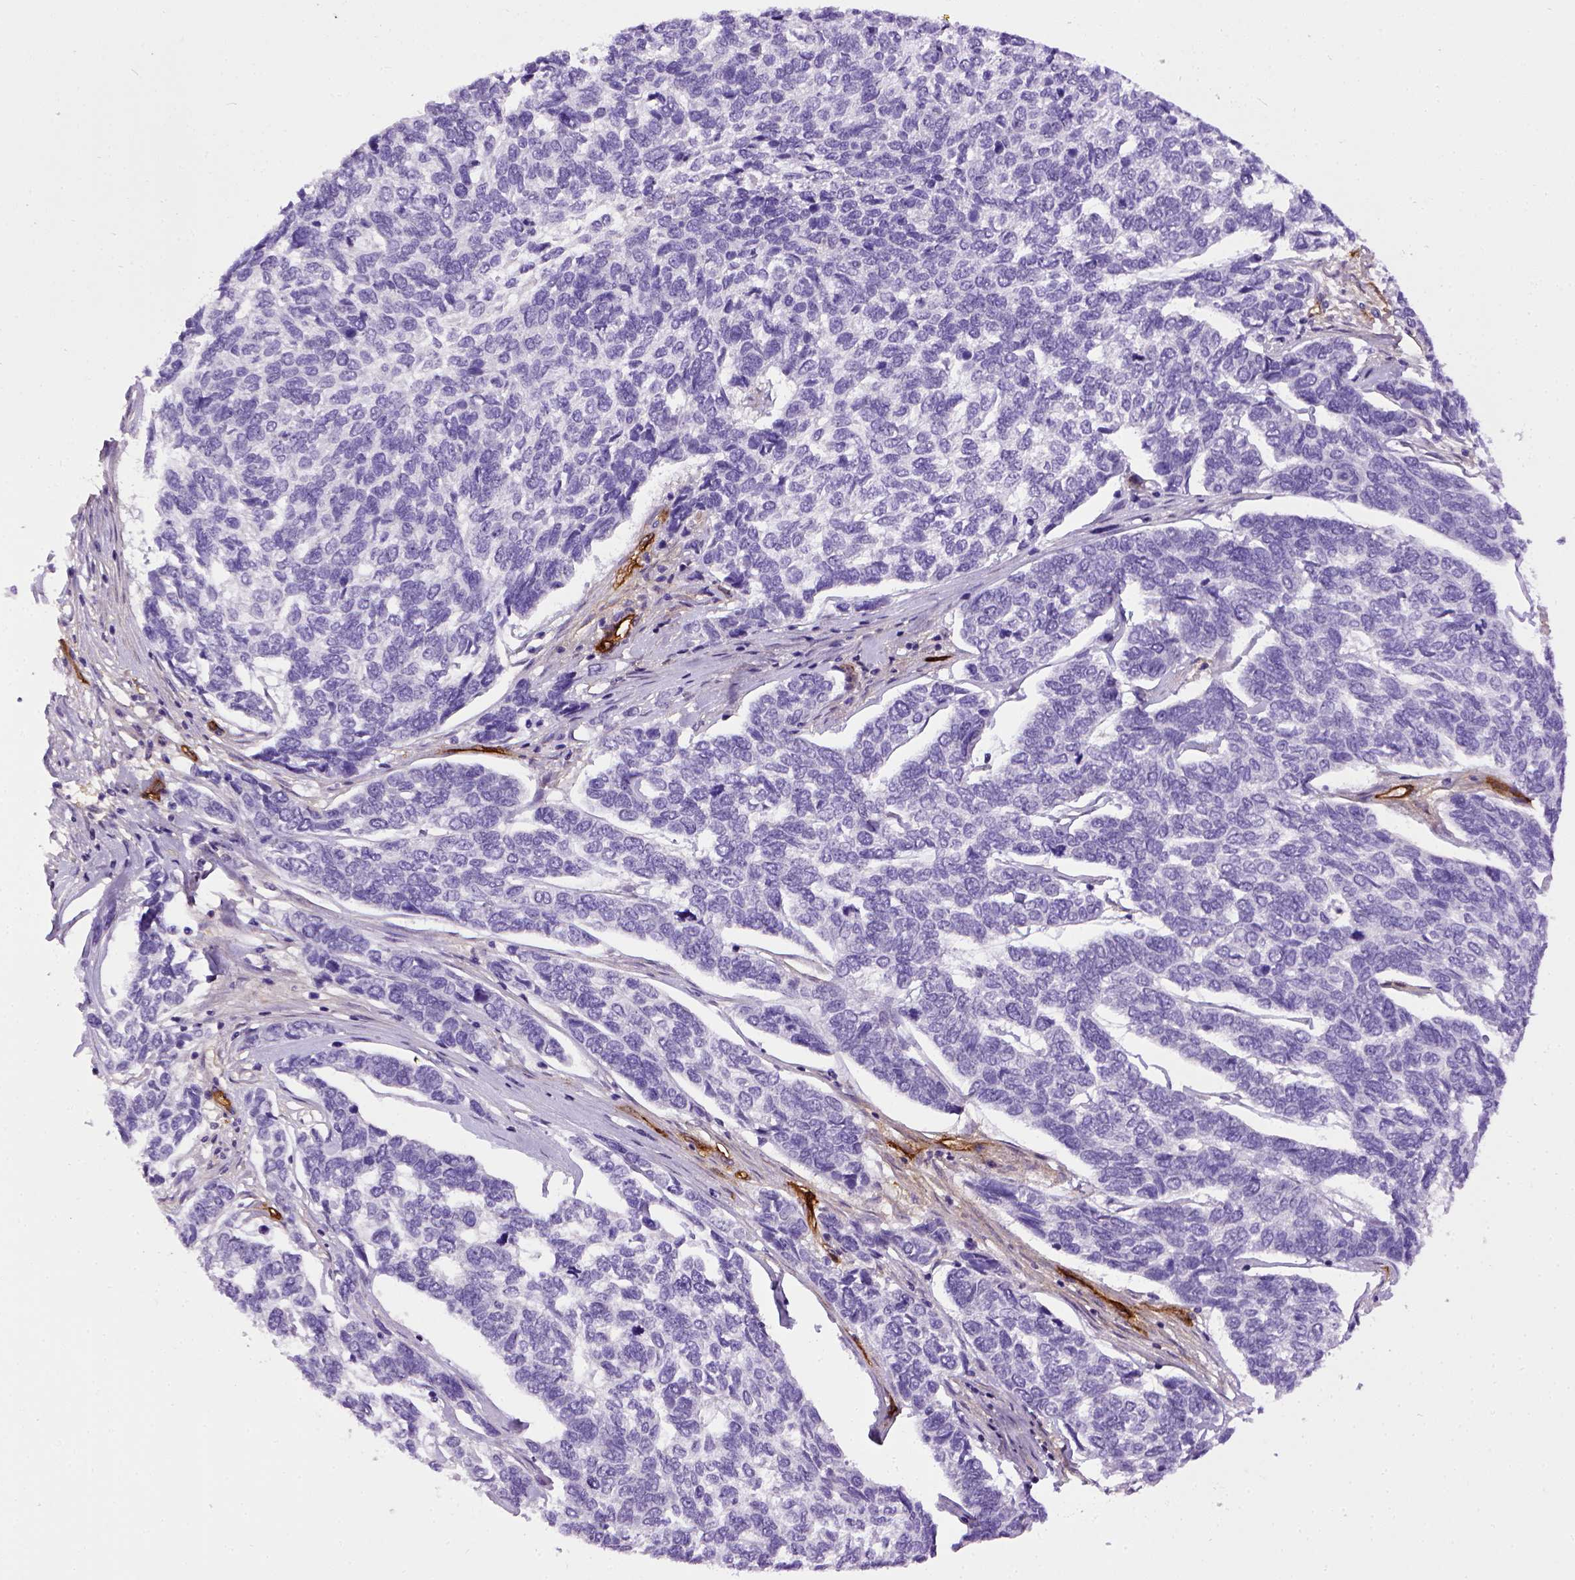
{"staining": {"intensity": "negative", "quantity": "none", "location": "none"}, "tissue": "skin cancer", "cell_type": "Tumor cells", "image_type": "cancer", "snomed": [{"axis": "morphology", "description": "Basal cell carcinoma"}, {"axis": "topography", "description": "Skin"}], "caption": "This photomicrograph is of basal cell carcinoma (skin) stained with immunohistochemistry to label a protein in brown with the nuclei are counter-stained blue. There is no staining in tumor cells.", "gene": "ENG", "patient": {"sex": "female", "age": 65}}